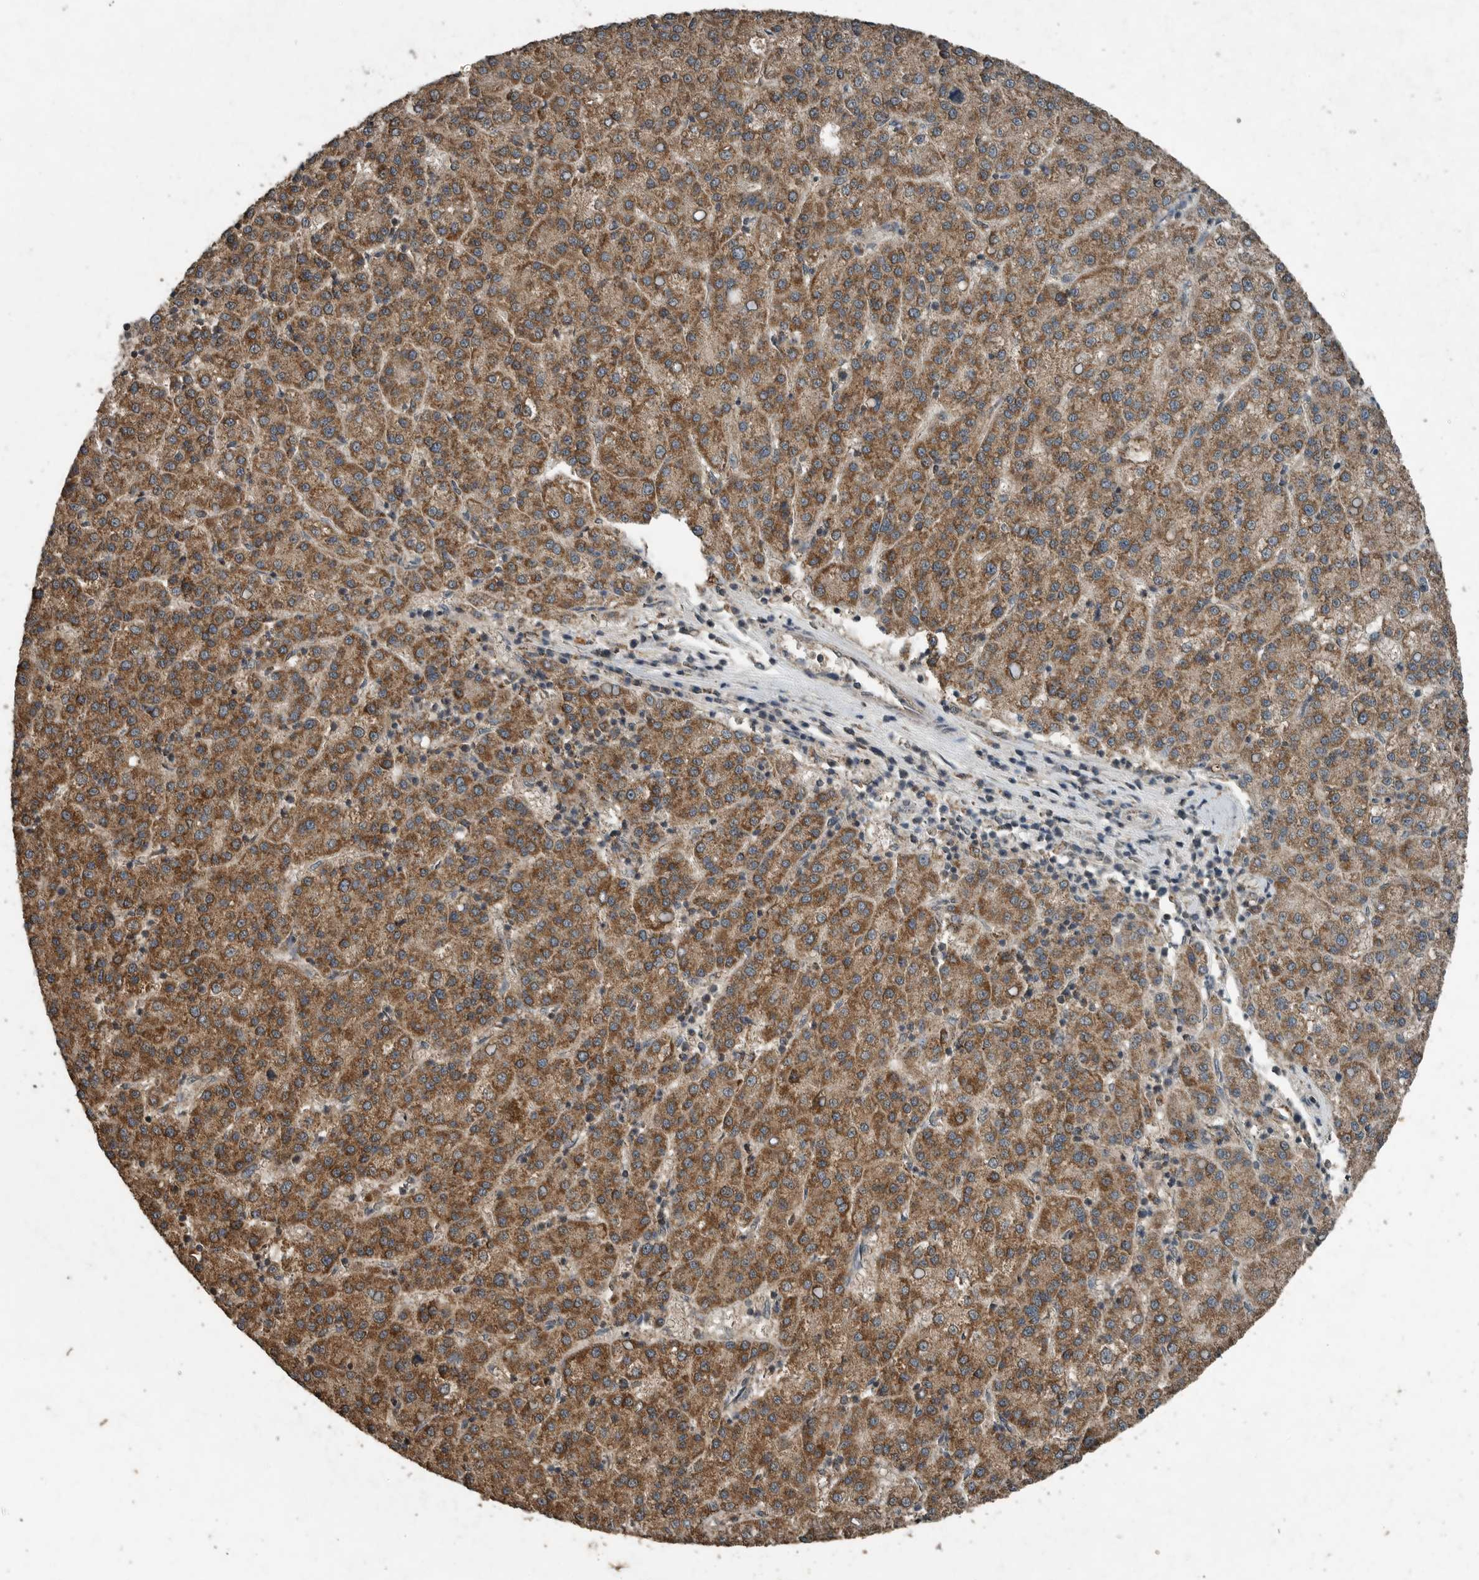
{"staining": {"intensity": "moderate", "quantity": ">75%", "location": "cytoplasmic/membranous"}, "tissue": "liver cancer", "cell_type": "Tumor cells", "image_type": "cancer", "snomed": [{"axis": "morphology", "description": "Carcinoma, Hepatocellular, NOS"}, {"axis": "topography", "description": "Liver"}], "caption": "Liver hepatocellular carcinoma stained with DAB IHC displays medium levels of moderate cytoplasmic/membranous expression in approximately >75% of tumor cells. (DAB IHC with brightfield microscopy, high magnification).", "gene": "IL6ST", "patient": {"sex": "female", "age": 58}}